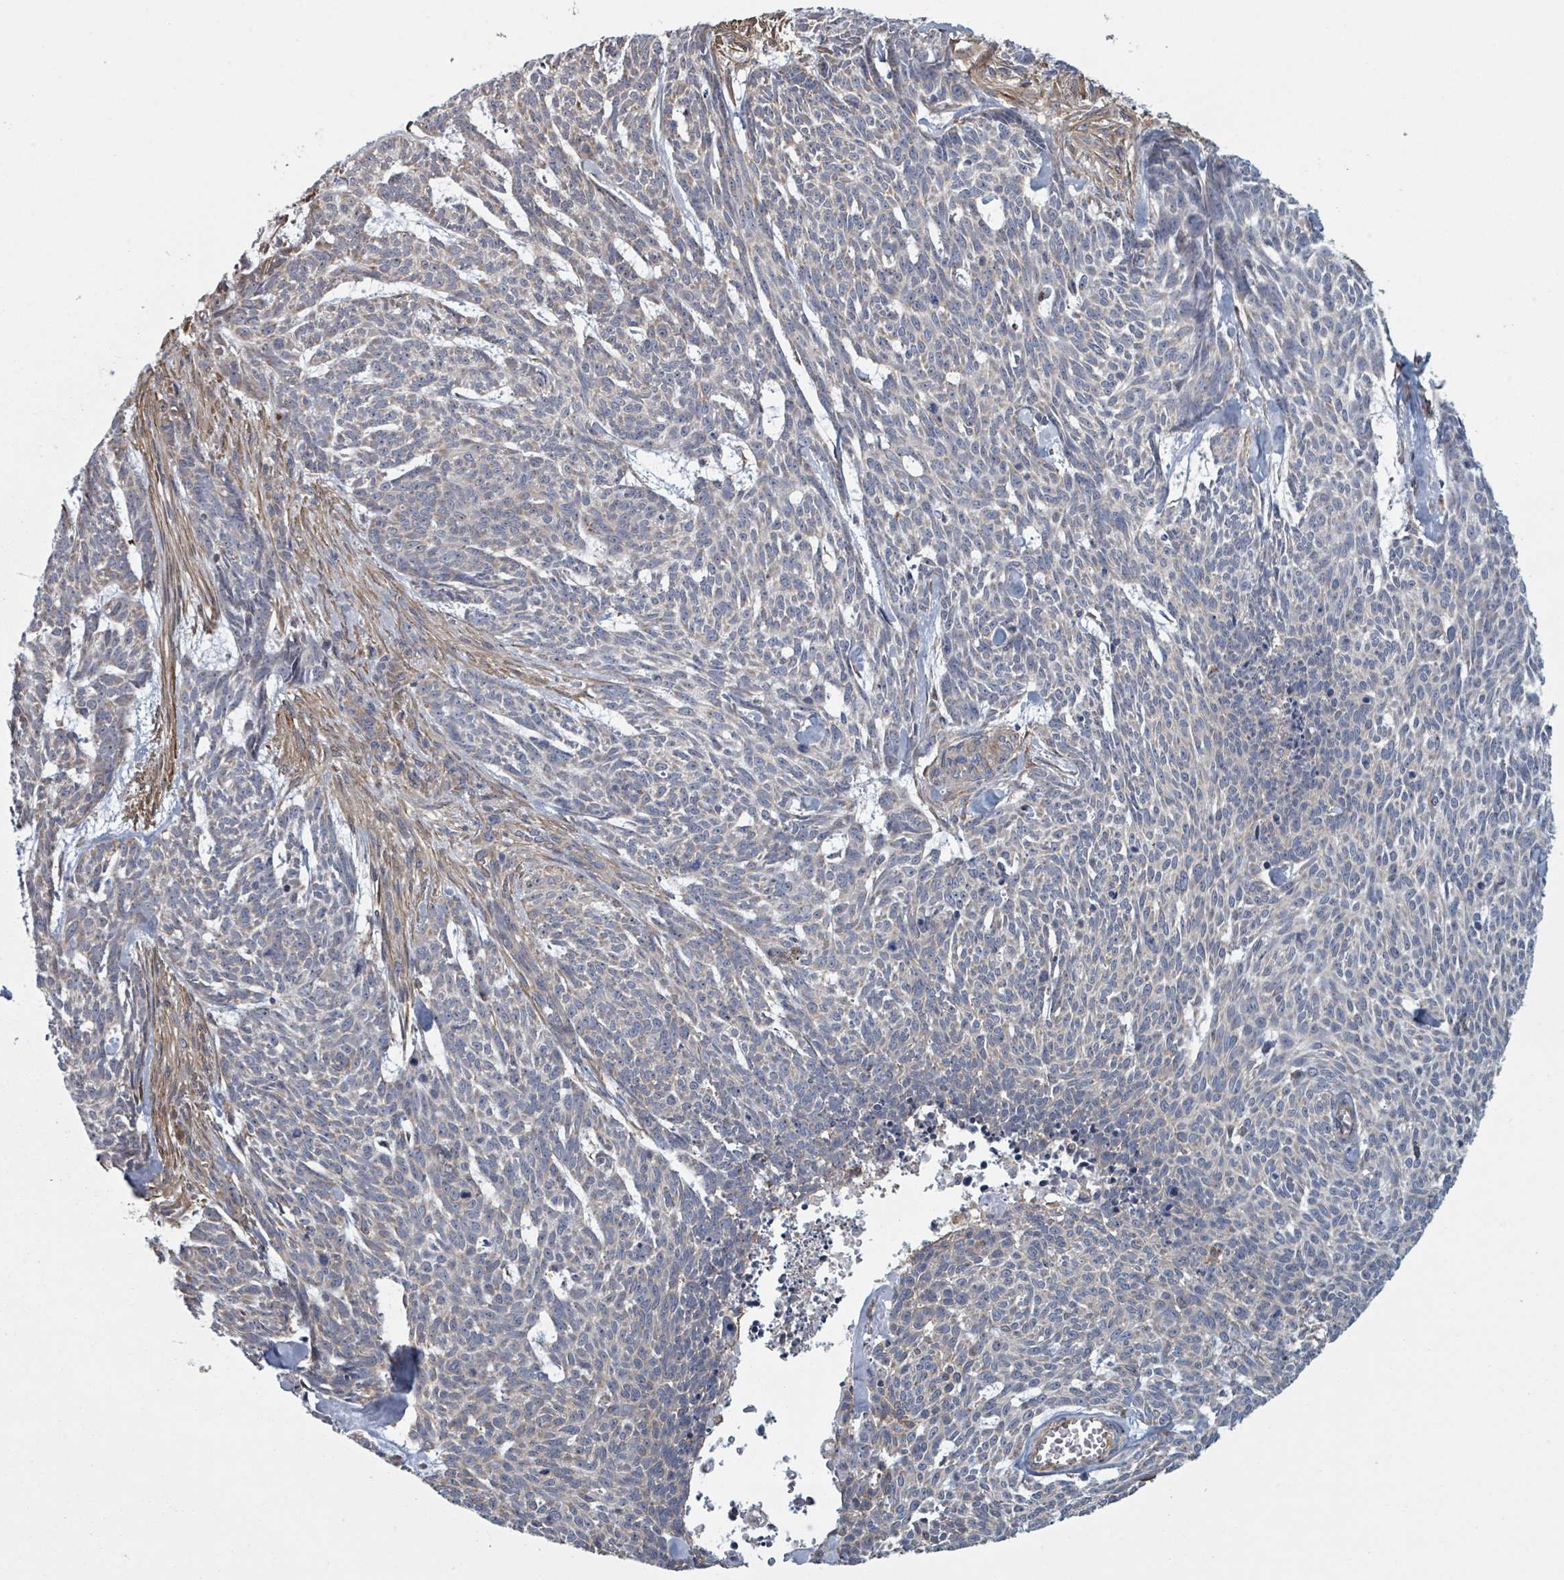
{"staining": {"intensity": "negative", "quantity": "none", "location": "none"}, "tissue": "skin cancer", "cell_type": "Tumor cells", "image_type": "cancer", "snomed": [{"axis": "morphology", "description": "Basal cell carcinoma"}, {"axis": "topography", "description": "Skin"}], "caption": "Protein analysis of skin basal cell carcinoma exhibits no significant expression in tumor cells. (Immunohistochemistry, brightfield microscopy, high magnification).", "gene": "ADCK1", "patient": {"sex": "female", "age": 93}}